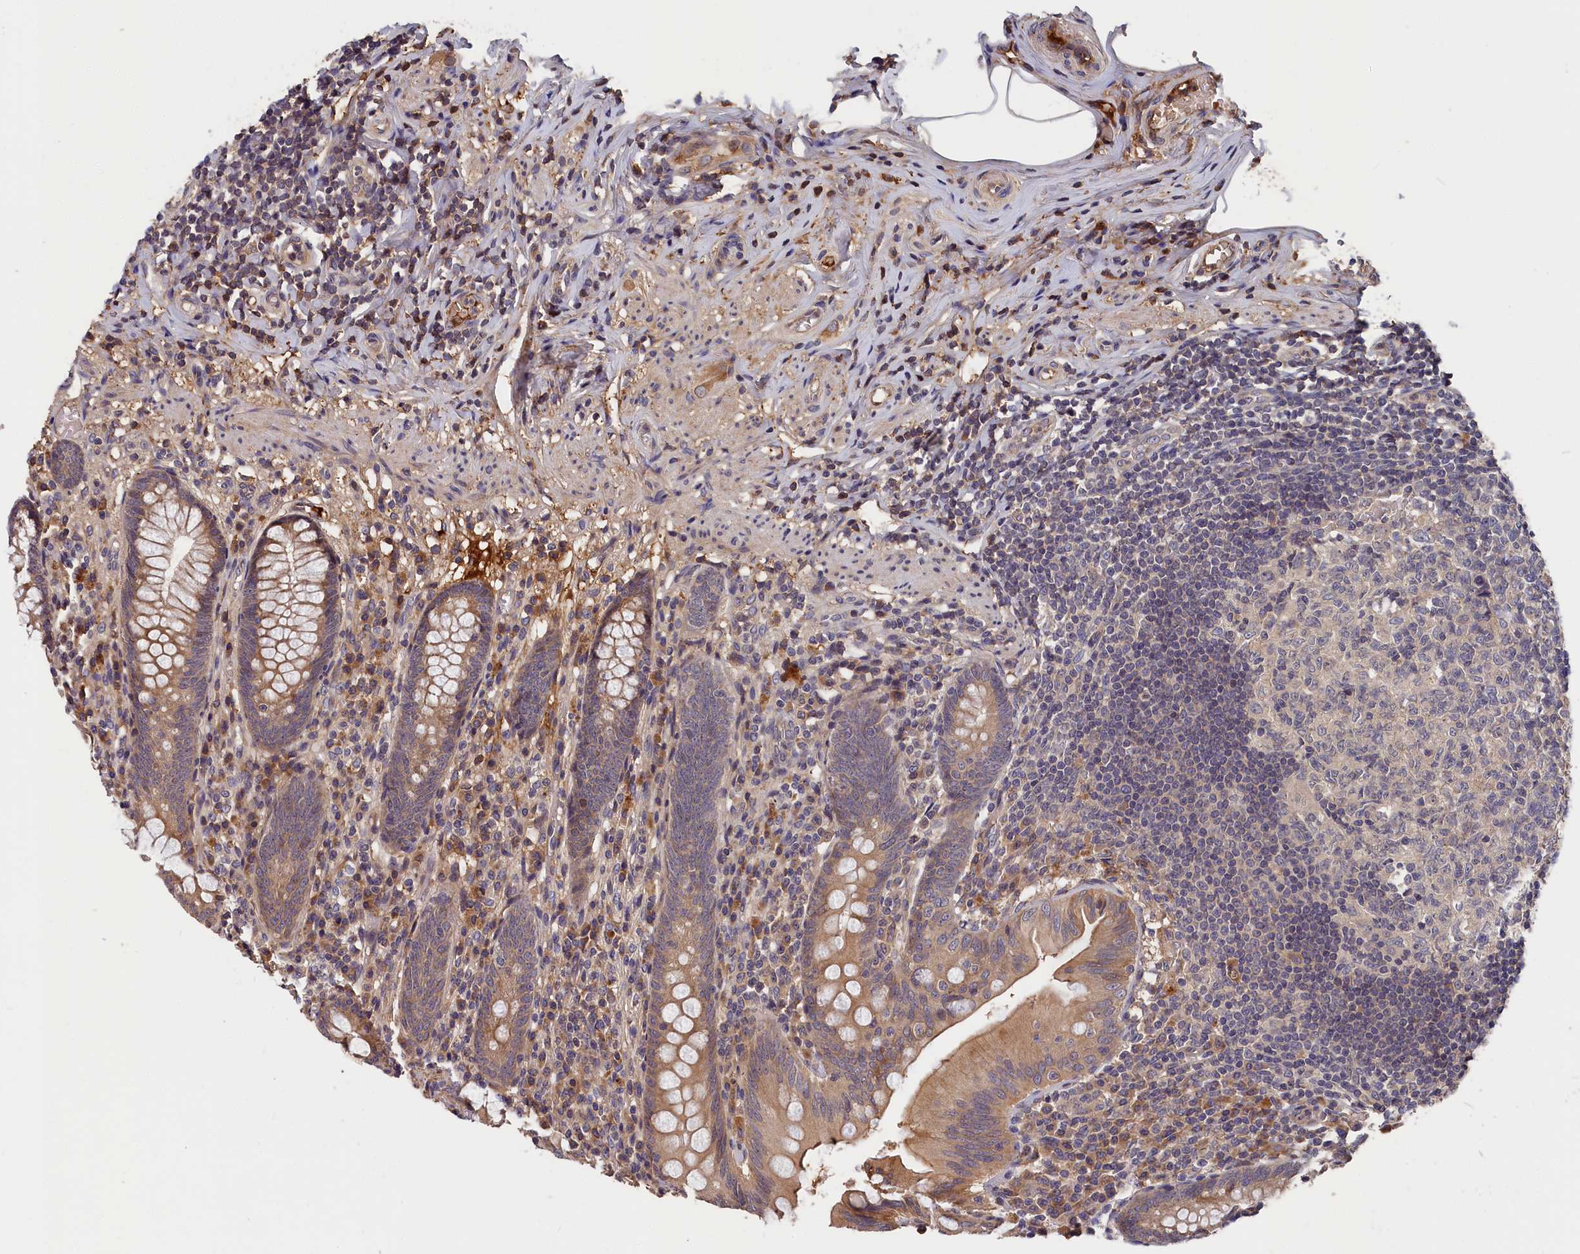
{"staining": {"intensity": "moderate", "quantity": ">75%", "location": "cytoplasmic/membranous"}, "tissue": "appendix", "cell_type": "Glandular cells", "image_type": "normal", "snomed": [{"axis": "morphology", "description": "Normal tissue, NOS"}, {"axis": "topography", "description": "Appendix"}], "caption": "Immunohistochemical staining of benign appendix reveals medium levels of moderate cytoplasmic/membranous staining in approximately >75% of glandular cells. Nuclei are stained in blue.", "gene": "ITIH1", "patient": {"sex": "male", "age": 55}}